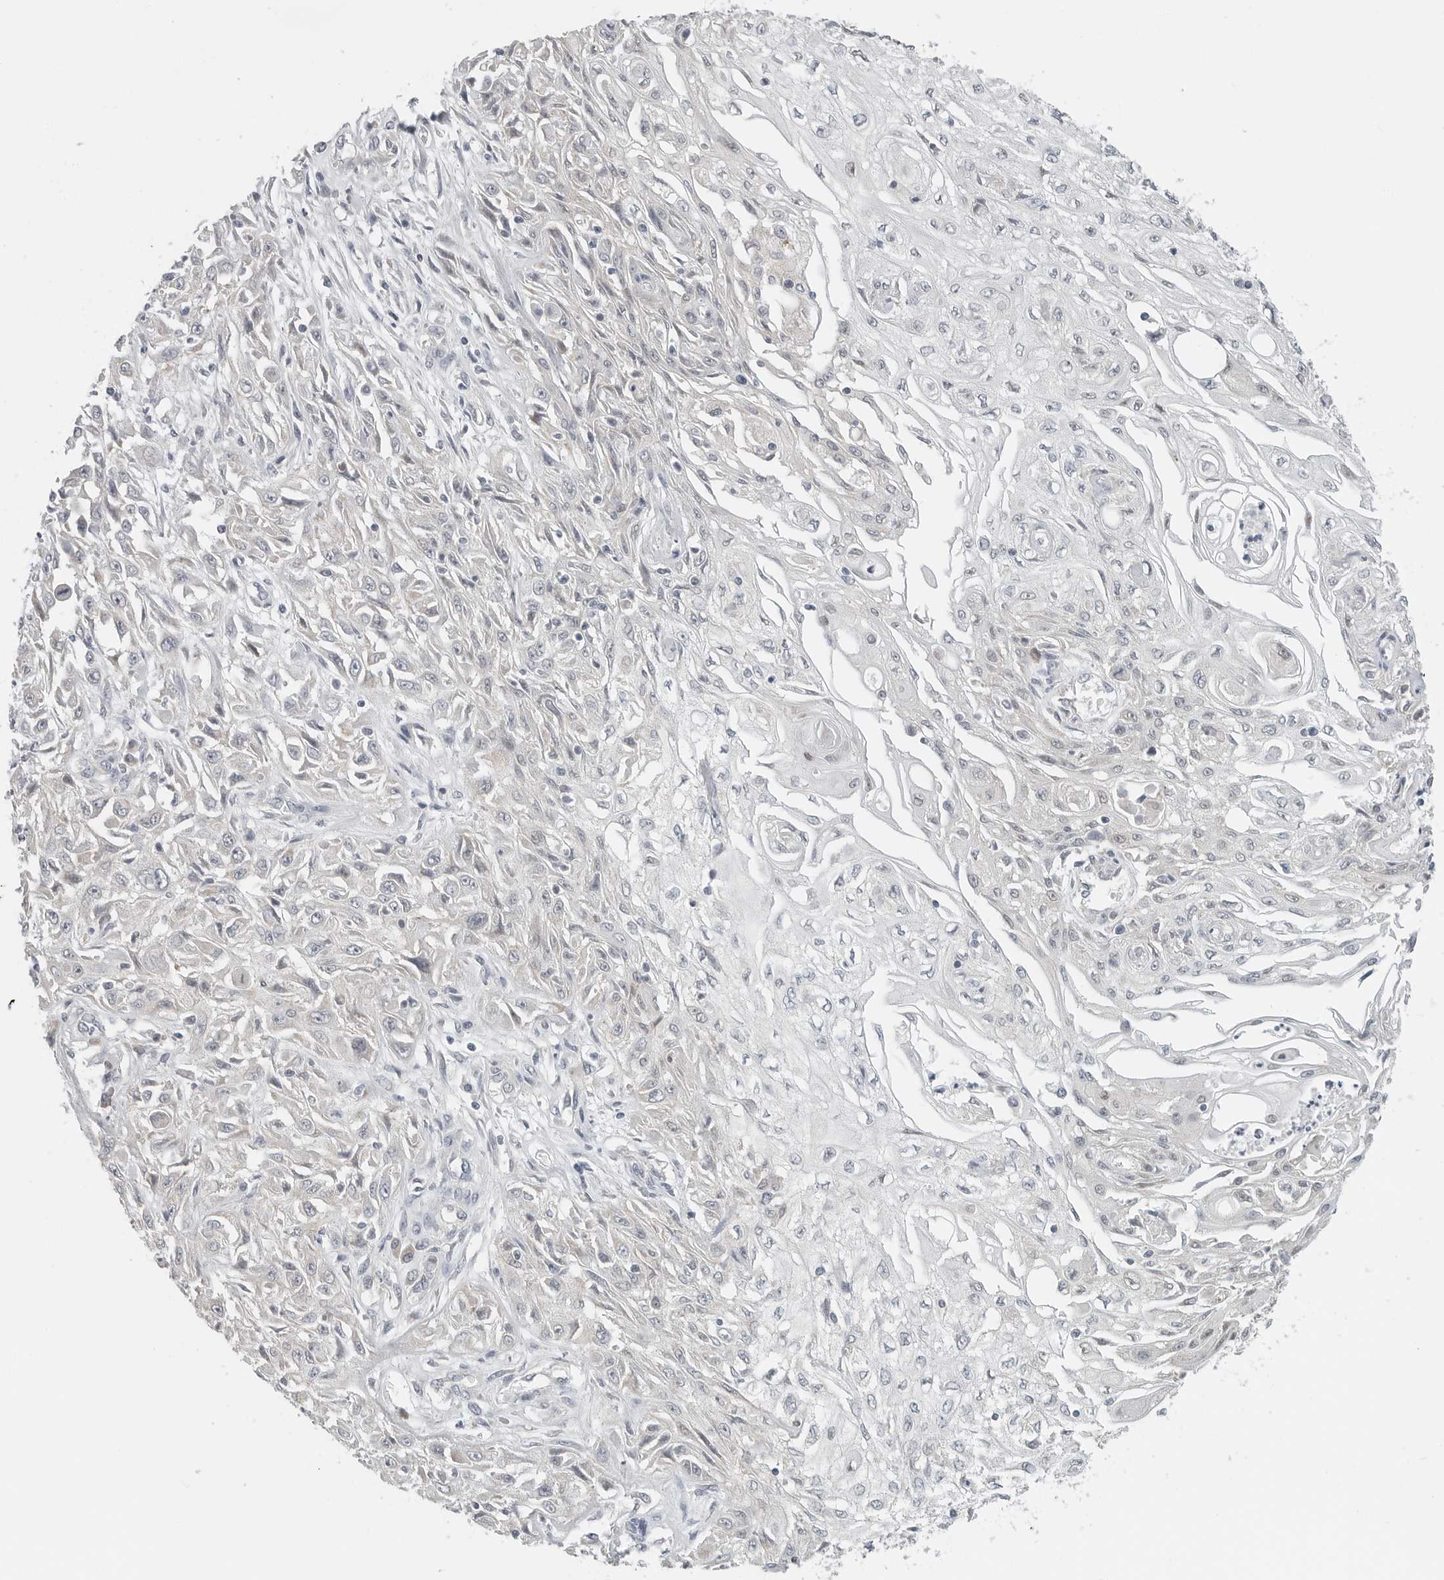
{"staining": {"intensity": "negative", "quantity": "none", "location": "none"}, "tissue": "skin cancer", "cell_type": "Tumor cells", "image_type": "cancer", "snomed": [{"axis": "morphology", "description": "Squamous cell carcinoma, NOS"}, {"axis": "morphology", "description": "Squamous cell carcinoma, metastatic, NOS"}, {"axis": "topography", "description": "Skin"}, {"axis": "topography", "description": "Lymph node"}], "caption": "High magnification brightfield microscopy of squamous cell carcinoma (skin) stained with DAB (3,3'-diaminobenzidine) (brown) and counterstained with hematoxylin (blue): tumor cells show no significant positivity.", "gene": "IL12RB2", "patient": {"sex": "male", "age": 75}}